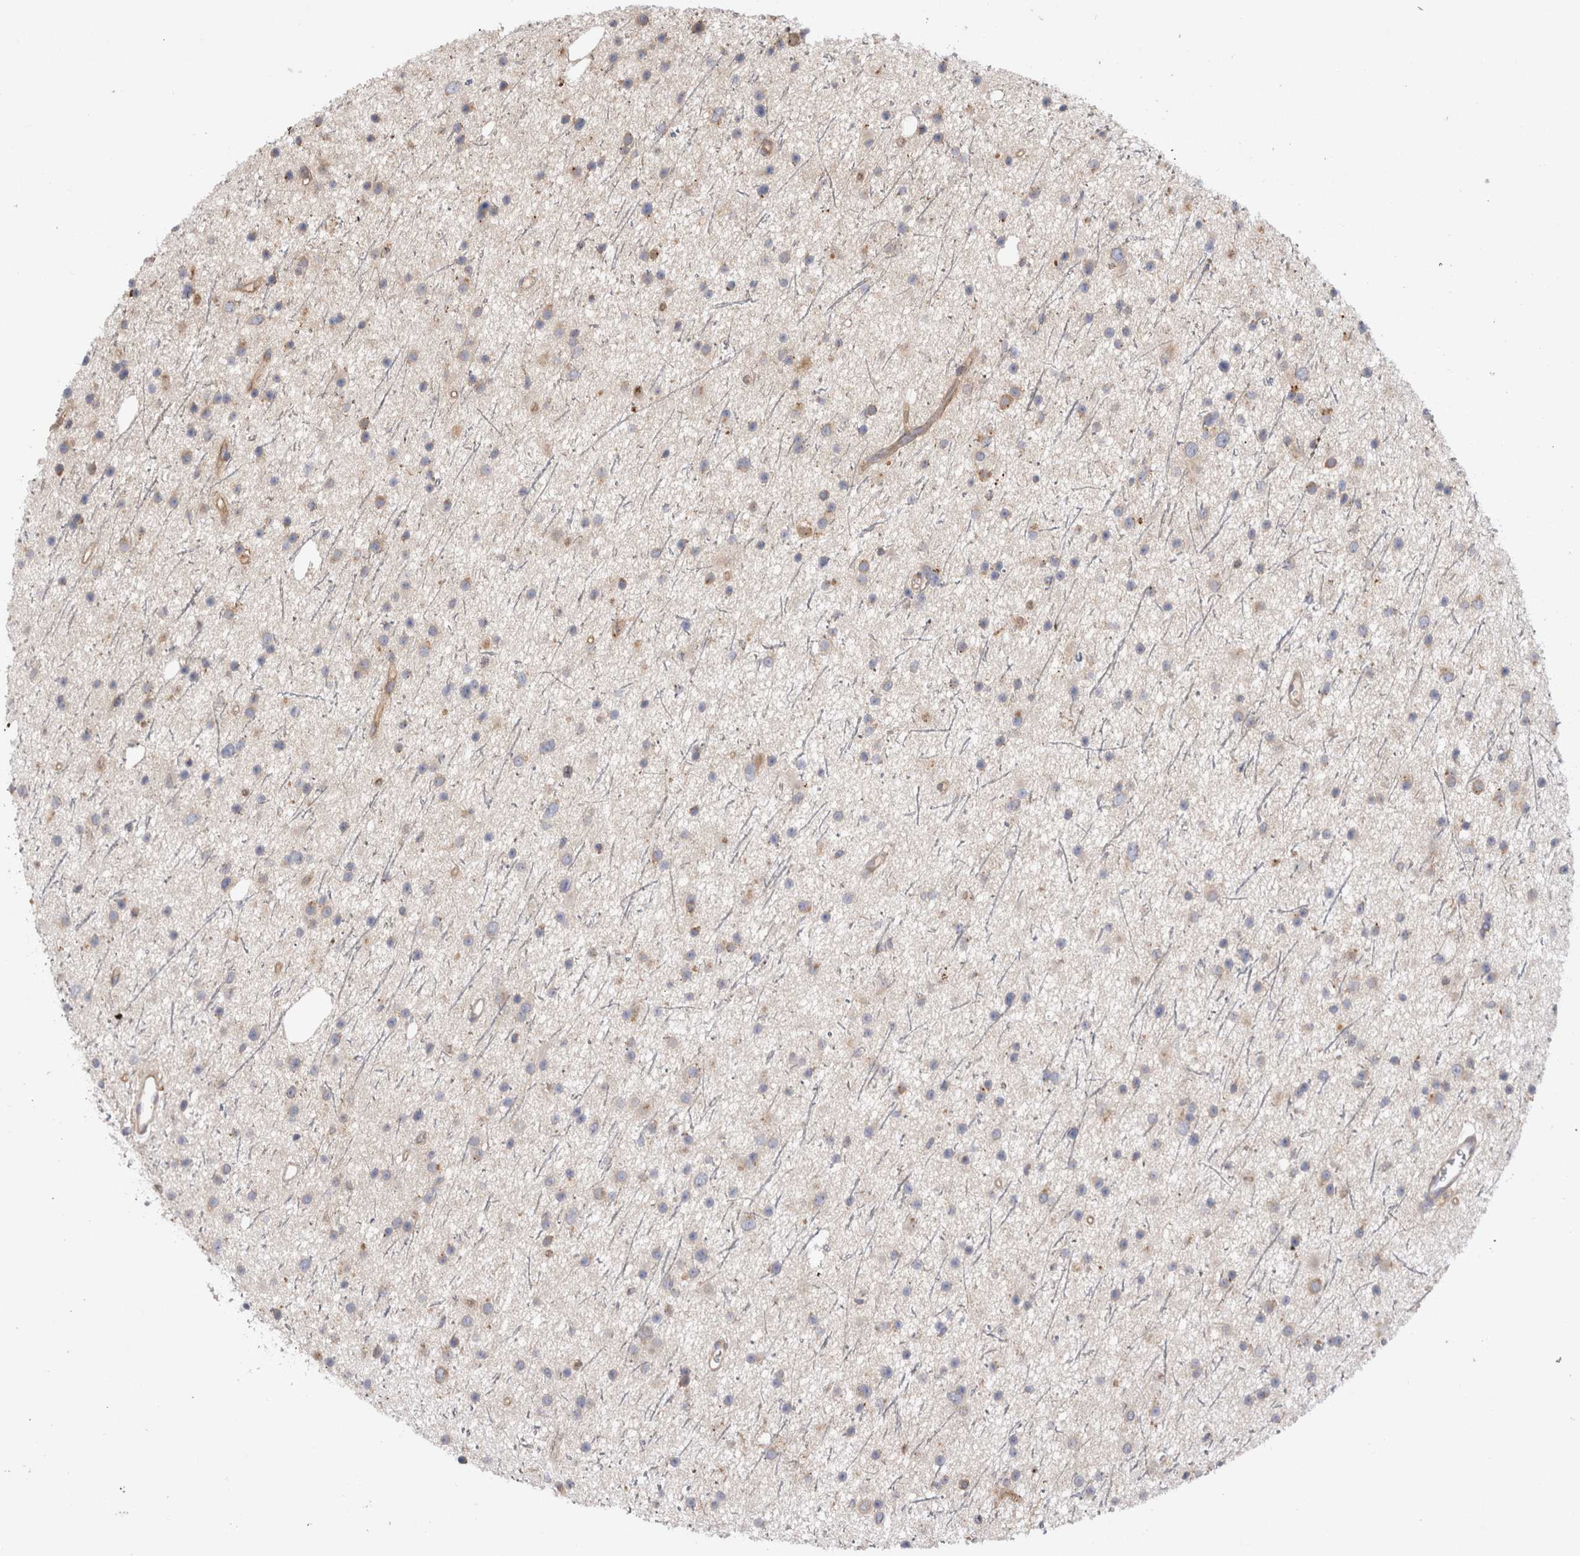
{"staining": {"intensity": "weak", "quantity": "<25%", "location": "cytoplasmic/membranous"}, "tissue": "glioma", "cell_type": "Tumor cells", "image_type": "cancer", "snomed": [{"axis": "morphology", "description": "Glioma, malignant, Low grade"}, {"axis": "topography", "description": "Cerebral cortex"}], "caption": "Immunohistochemistry (IHC) image of glioma stained for a protein (brown), which exhibits no staining in tumor cells. Brightfield microscopy of IHC stained with DAB (3,3'-diaminobenzidine) (brown) and hematoxylin (blue), captured at high magnification.", "gene": "PDCD10", "patient": {"sex": "female", "age": 39}}